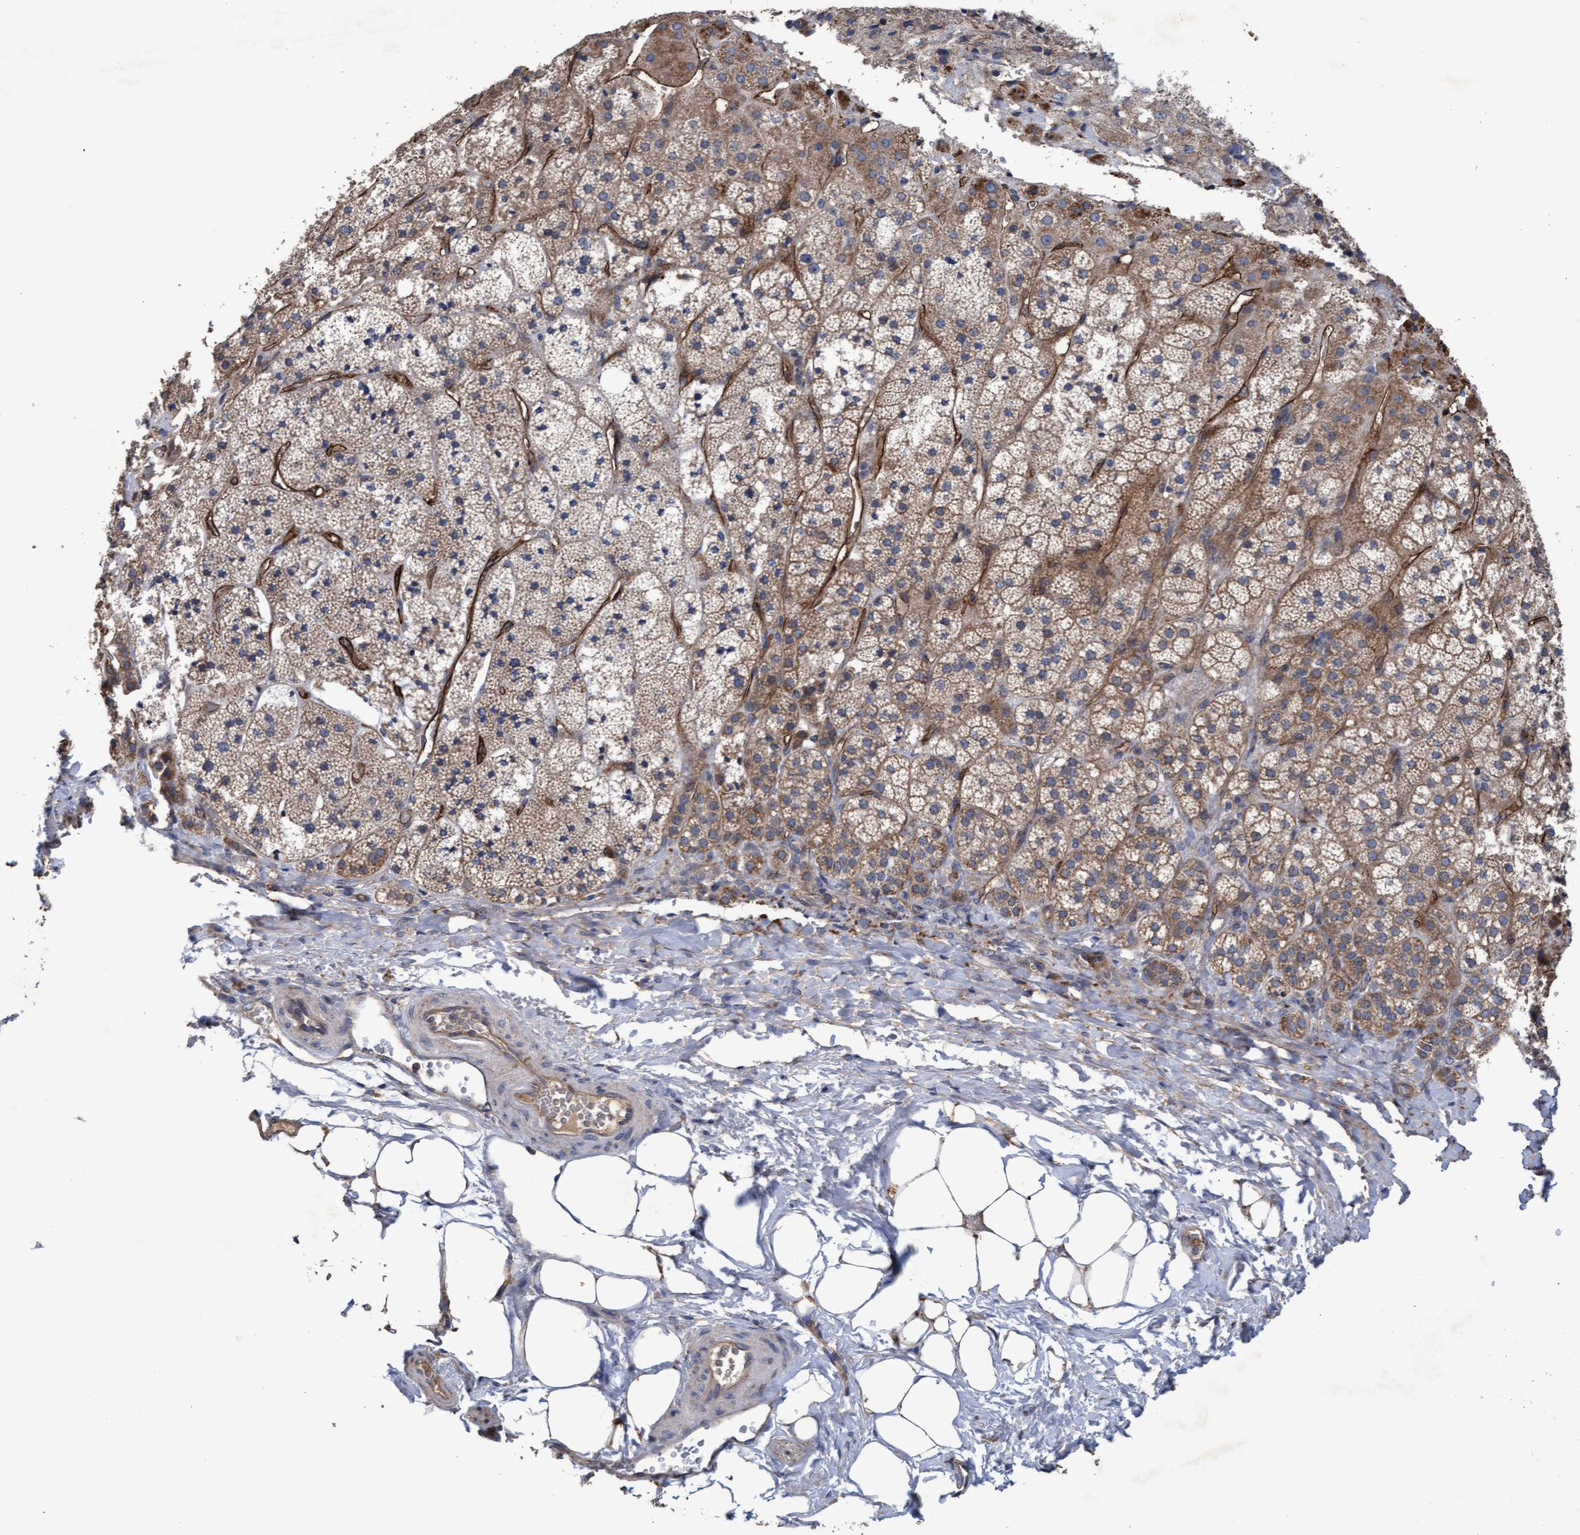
{"staining": {"intensity": "moderate", "quantity": ">75%", "location": "cytoplasmic/membranous"}, "tissue": "adrenal gland", "cell_type": "Glandular cells", "image_type": "normal", "snomed": [{"axis": "morphology", "description": "Normal tissue, NOS"}, {"axis": "topography", "description": "Adrenal gland"}], "caption": "Immunohistochemistry (IHC) histopathology image of unremarkable human adrenal gland stained for a protein (brown), which shows medium levels of moderate cytoplasmic/membranous positivity in approximately >75% of glandular cells.", "gene": "MRPL38", "patient": {"sex": "male", "age": 67}}